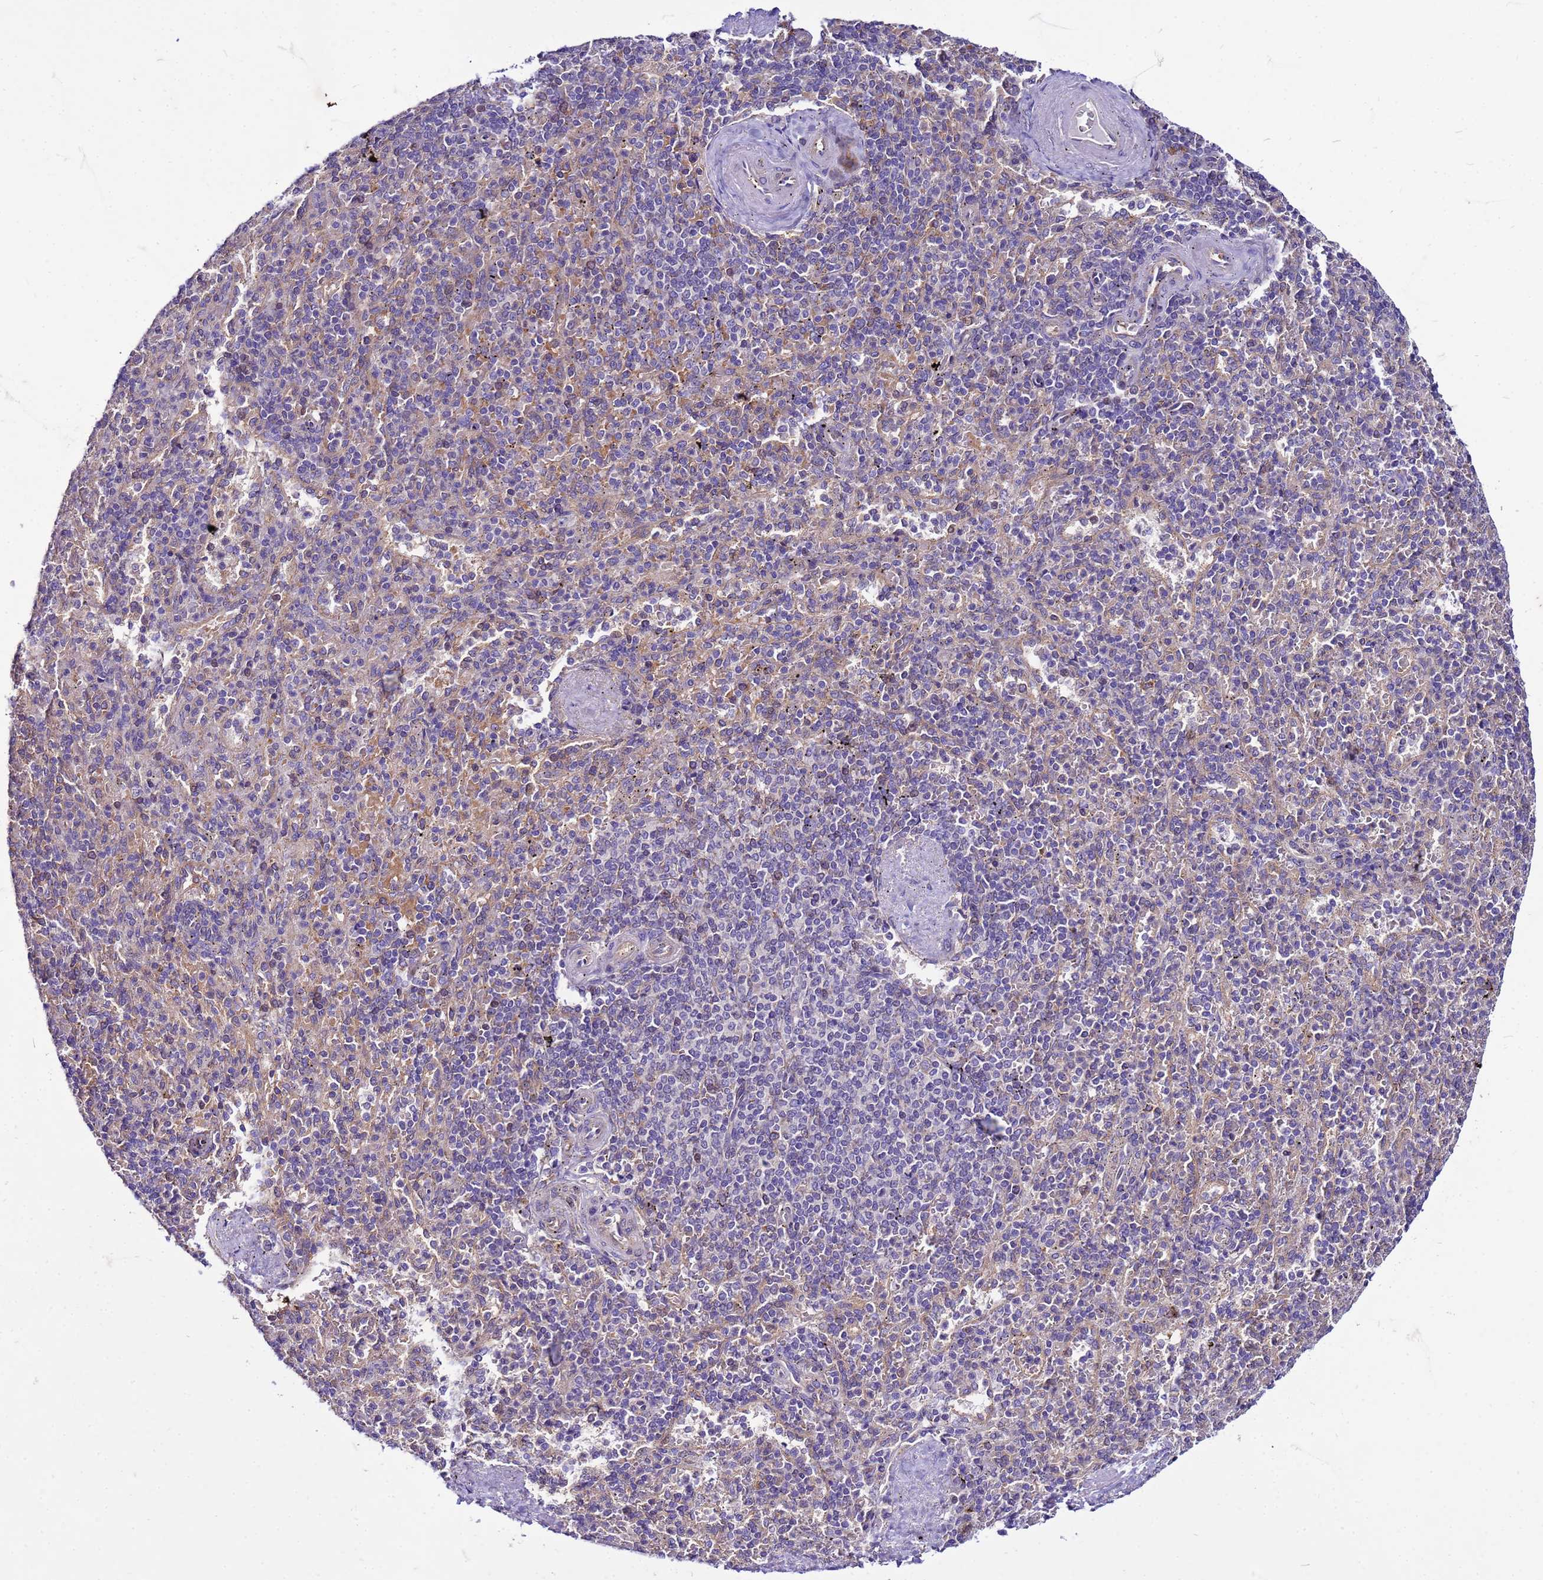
{"staining": {"intensity": "negative", "quantity": "none", "location": "none"}, "tissue": "spleen", "cell_type": "Cells in red pulp", "image_type": "normal", "snomed": [{"axis": "morphology", "description": "Normal tissue, NOS"}, {"axis": "topography", "description": "Spleen"}], "caption": "Photomicrograph shows no protein expression in cells in red pulp of benign spleen. (DAB immunohistochemistry visualized using brightfield microscopy, high magnification).", "gene": "PKD1", "patient": {"sex": "male", "age": 82}}